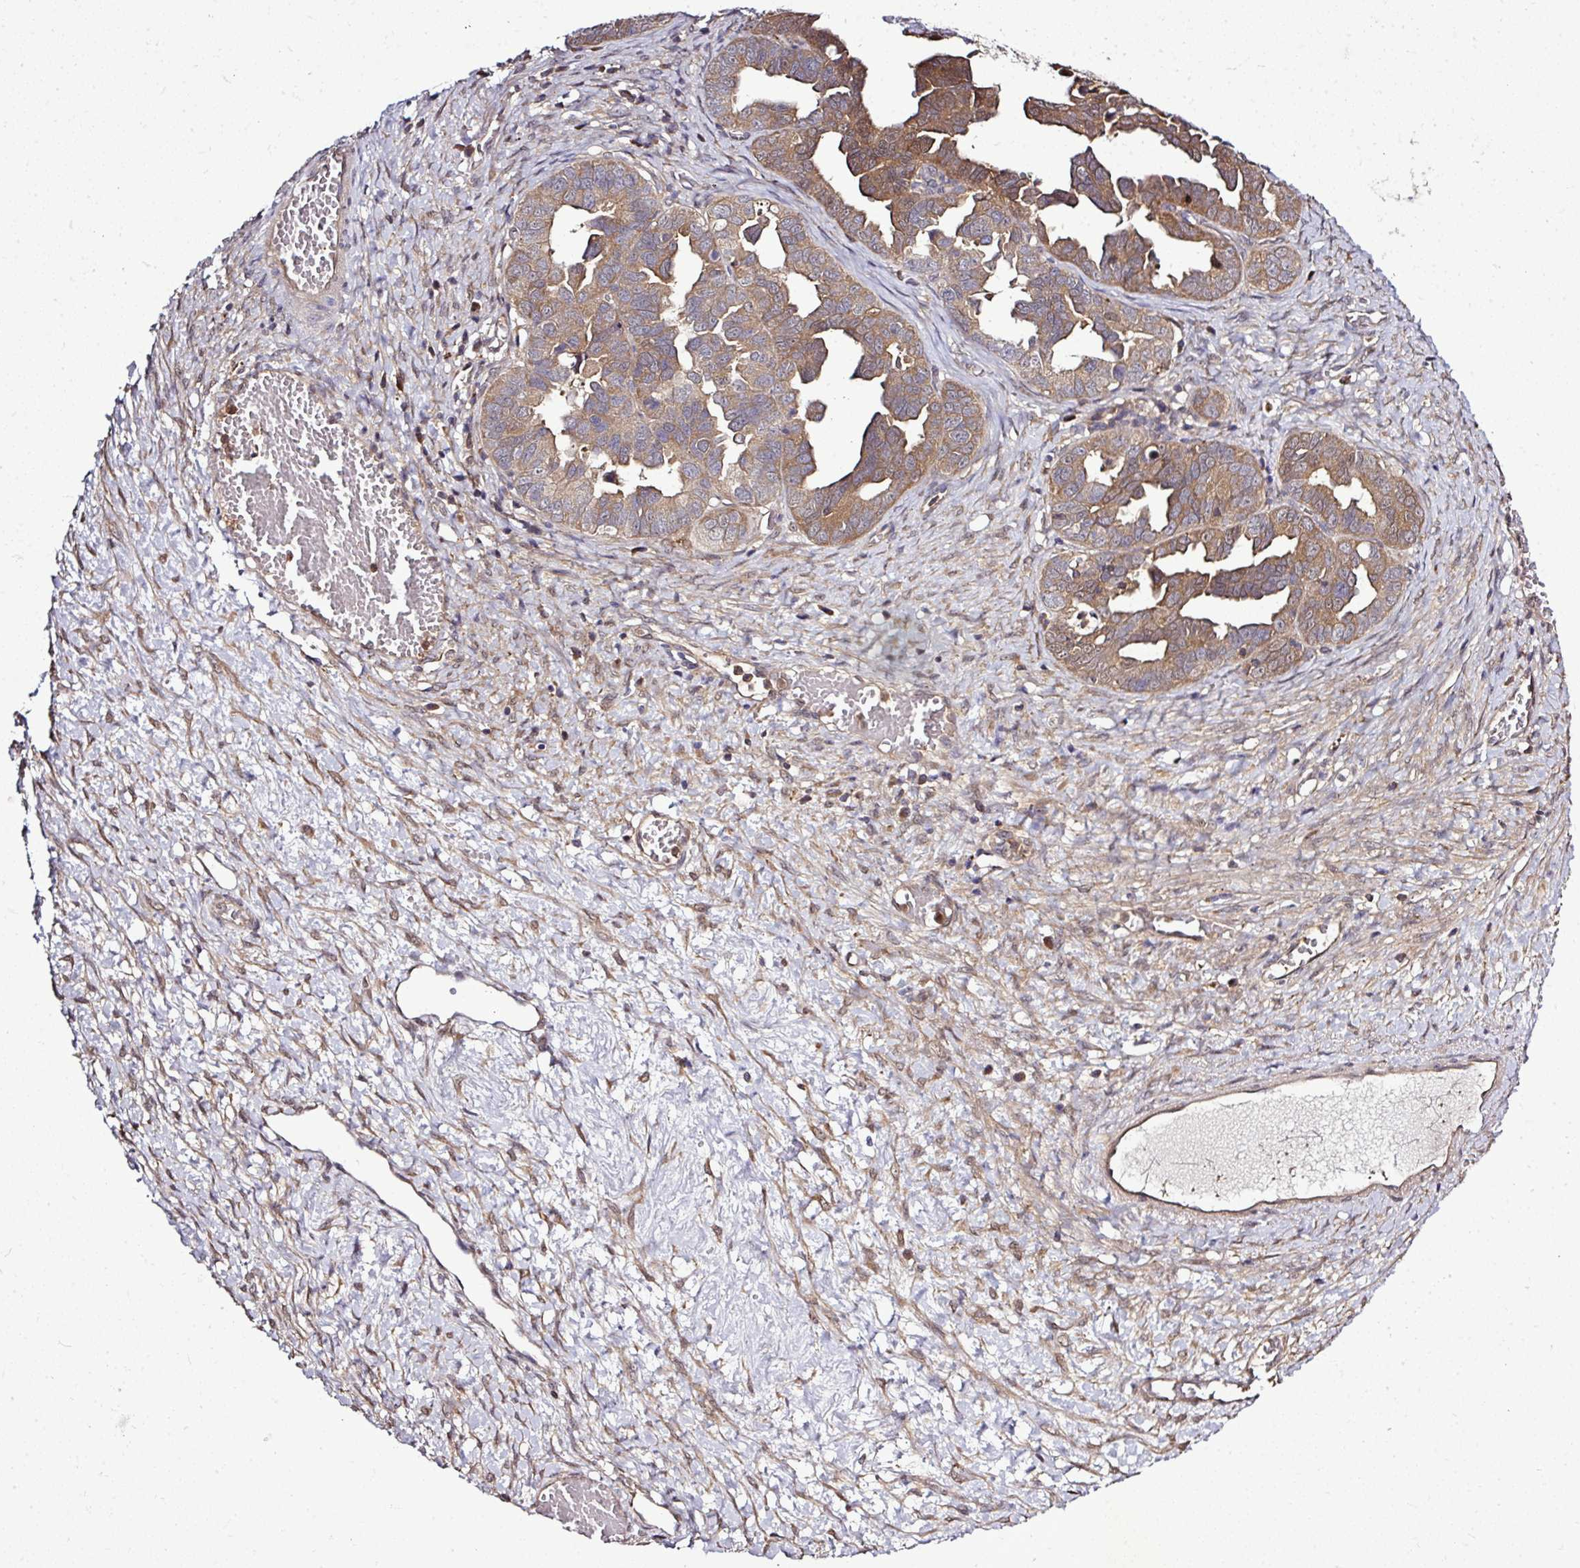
{"staining": {"intensity": "moderate", "quantity": ">75%", "location": "cytoplasmic/membranous"}, "tissue": "ovarian cancer", "cell_type": "Tumor cells", "image_type": "cancer", "snomed": [{"axis": "morphology", "description": "Cystadenocarcinoma, serous, NOS"}, {"axis": "topography", "description": "Ovary"}], "caption": "Ovarian cancer (serous cystadenocarcinoma) tissue demonstrates moderate cytoplasmic/membranous expression in approximately >75% of tumor cells", "gene": "TMEM107", "patient": {"sex": "female", "age": 64}}